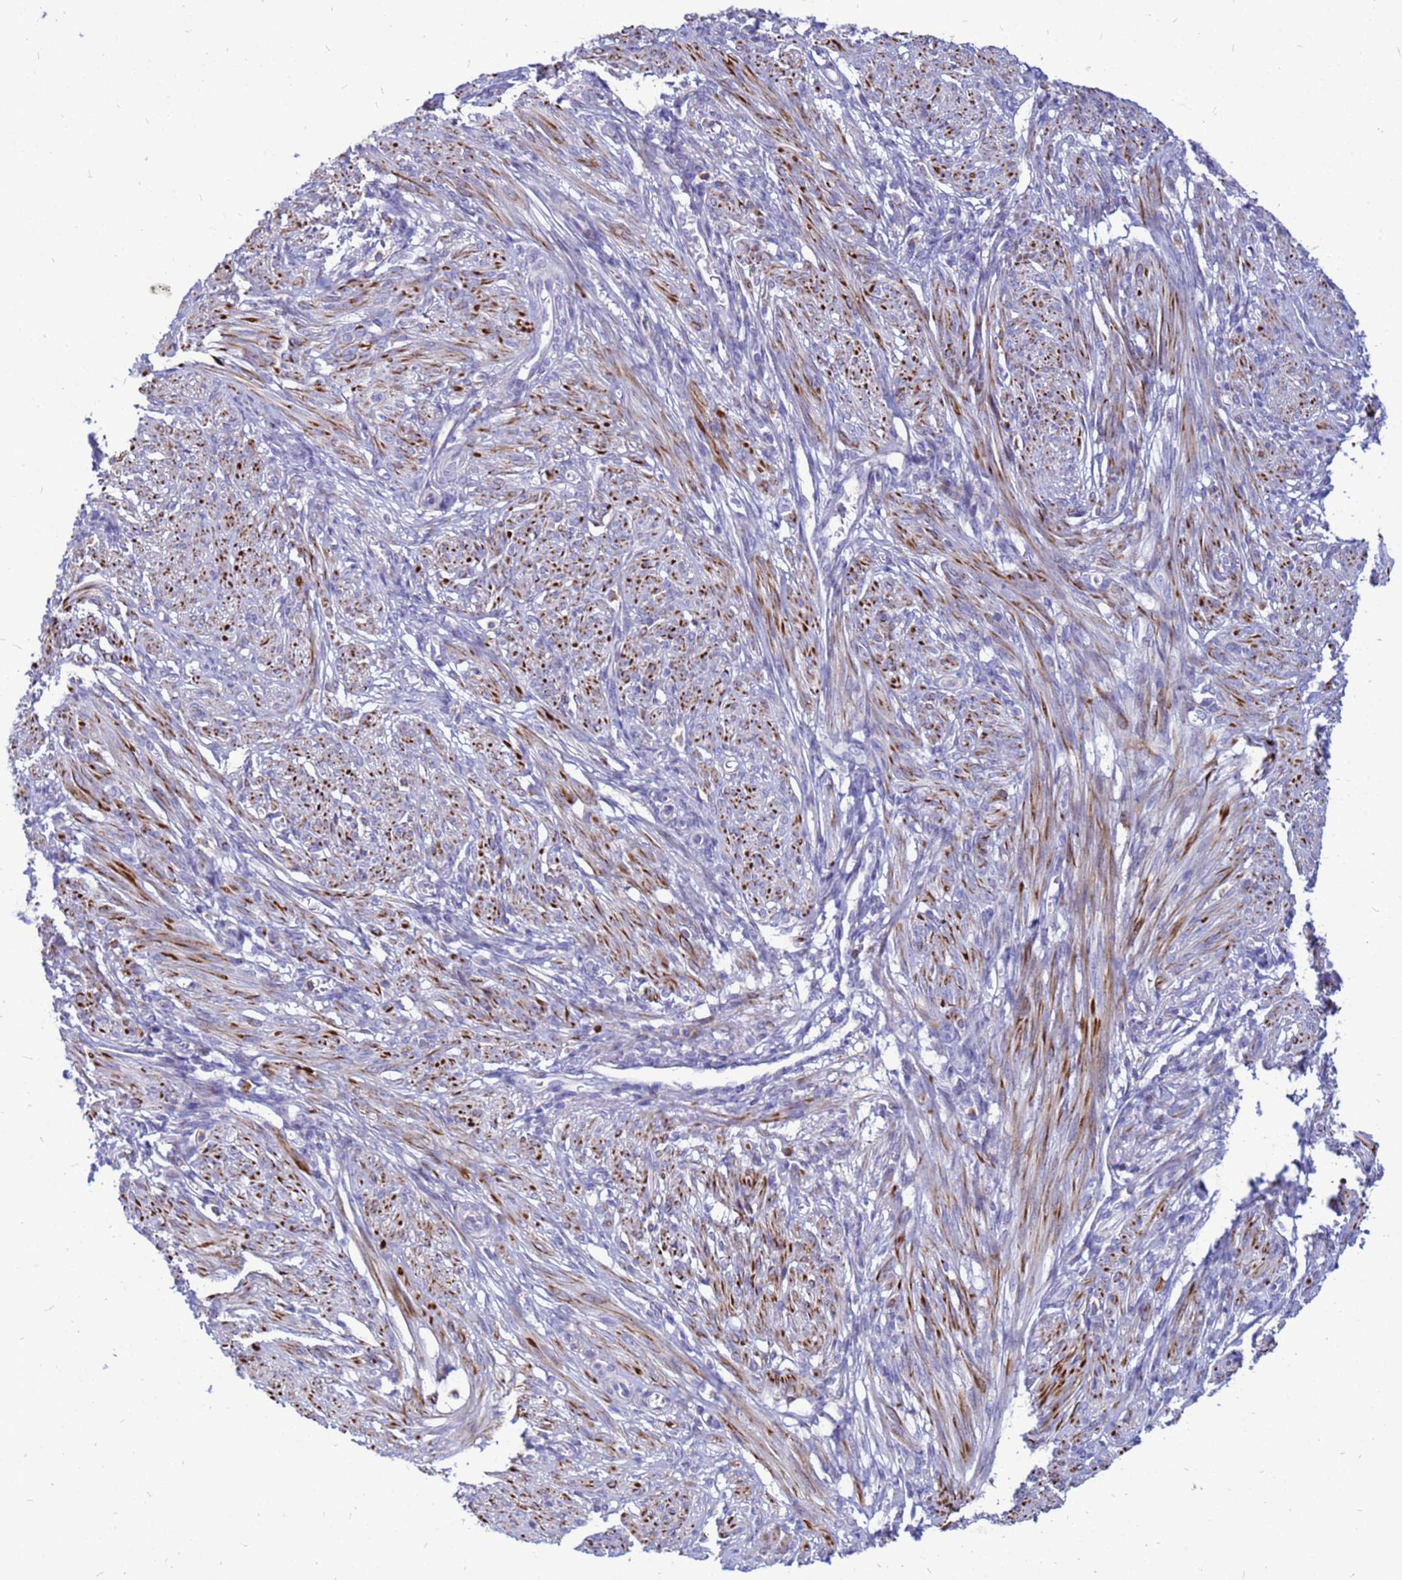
{"staining": {"intensity": "strong", "quantity": "25%-75%", "location": "cytoplasmic/membranous"}, "tissue": "smooth muscle", "cell_type": "Smooth muscle cells", "image_type": "normal", "snomed": [{"axis": "morphology", "description": "Normal tissue, NOS"}, {"axis": "topography", "description": "Smooth muscle"}], "caption": "Smooth muscle cells show high levels of strong cytoplasmic/membranous expression in about 25%-75% of cells in unremarkable smooth muscle.", "gene": "FHIP1A", "patient": {"sex": "female", "age": 39}}